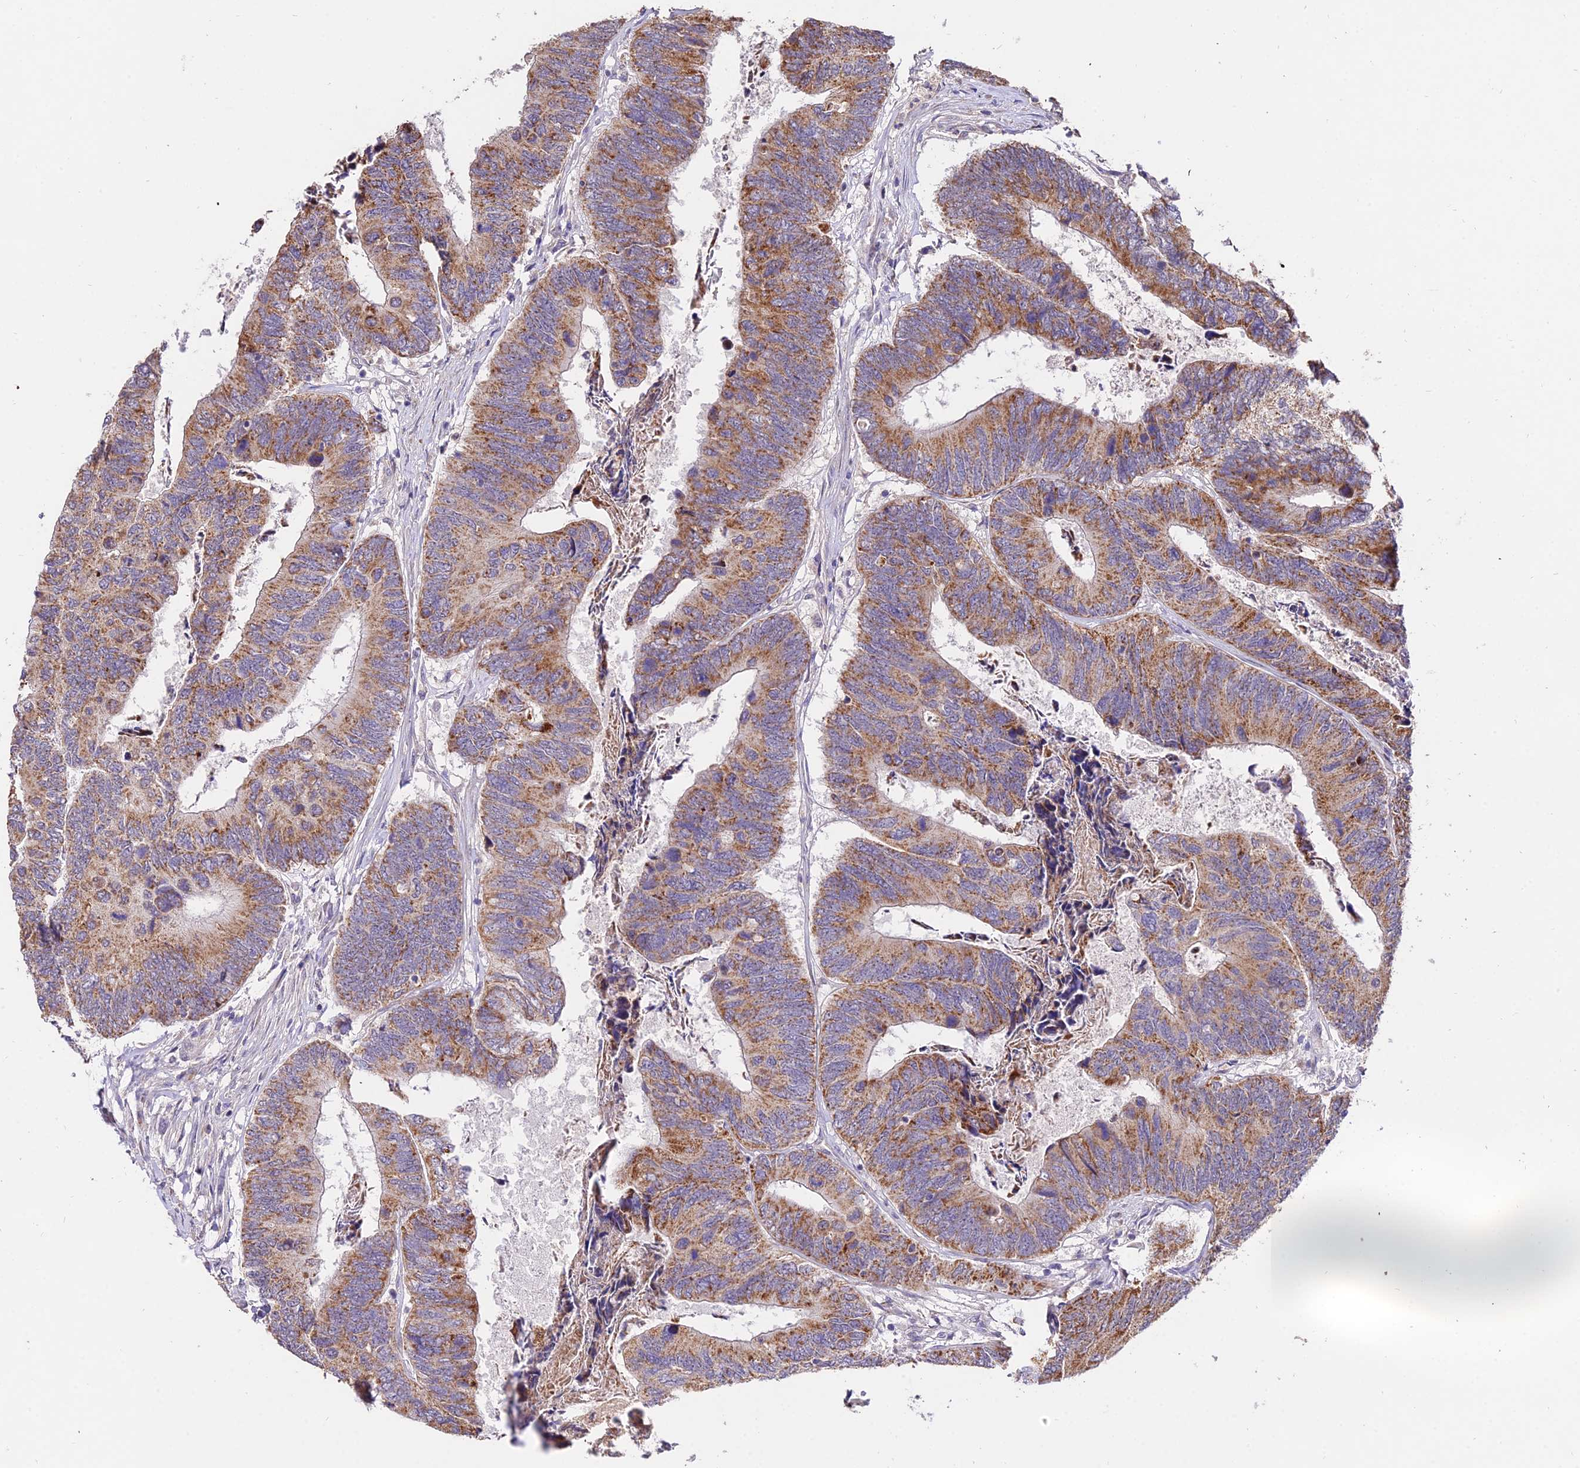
{"staining": {"intensity": "moderate", "quantity": ">75%", "location": "cytoplasmic/membranous"}, "tissue": "colorectal cancer", "cell_type": "Tumor cells", "image_type": "cancer", "snomed": [{"axis": "morphology", "description": "Adenocarcinoma, NOS"}, {"axis": "topography", "description": "Colon"}], "caption": "Colorectal cancer (adenocarcinoma) was stained to show a protein in brown. There is medium levels of moderate cytoplasmic/membranous expression in approximately >75% of tumor cells.", "gene": "WDR5B", "patient": {"sex": "female", "age": 67}}